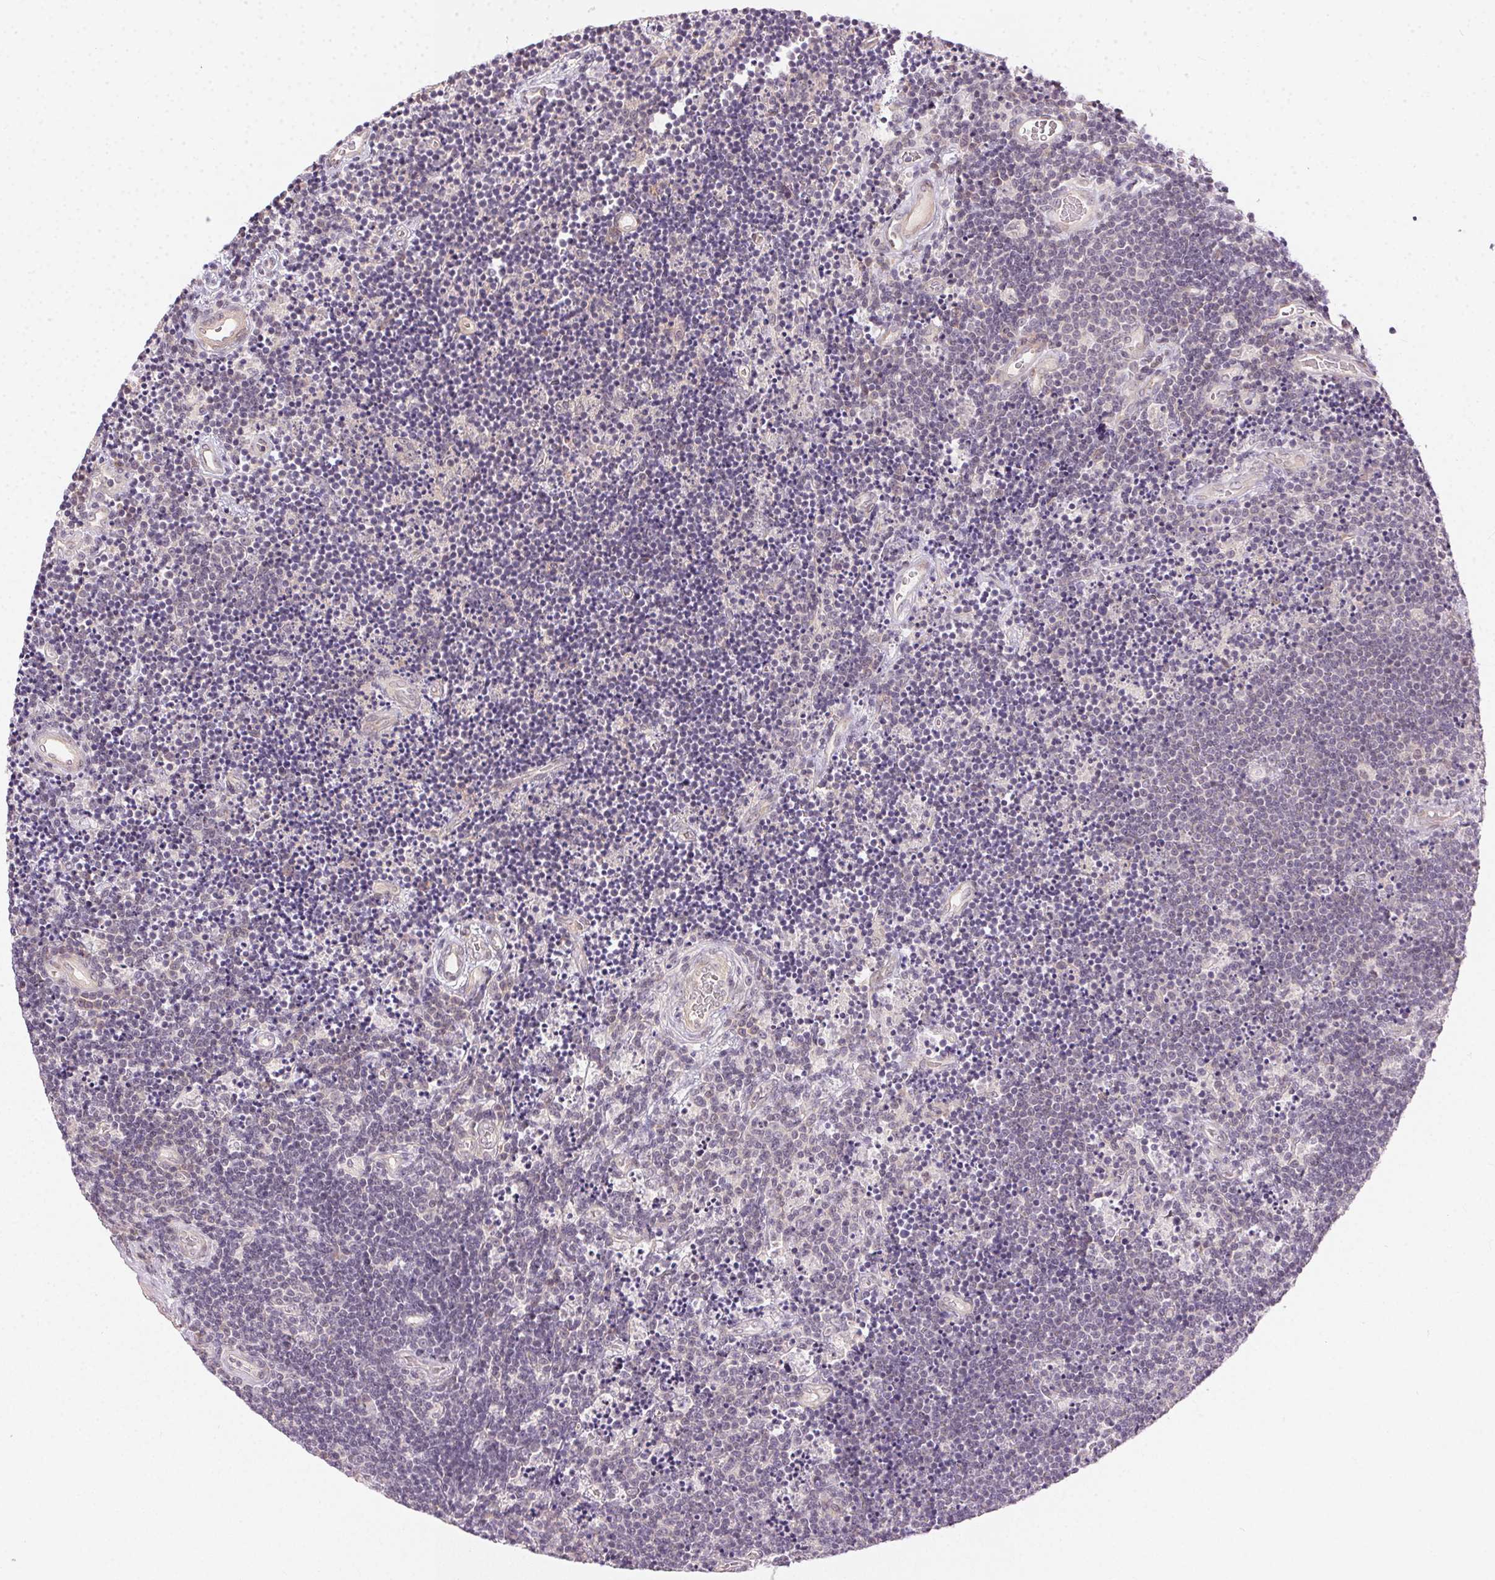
{"staining": {"intensity": "negative", "quantity": "none", "location": "none"}, "tissue": "lymphoma", "cell_type": "Tumor cells", "image_type": "cancer", "snomed": [{"axis": "morphology", "description": "Malignant lymphoma, non-Hodgkin's type, Low grade"}, {"axis": "topography", "description": "Brain"}], "caption": "IHC photomicrograph of malignant lymphoma, non-Hodgkin's type (low-grade) stained for a protein (brown), which shows no positivity in tumor cells. Nuclei are stained in blue.", "gene": "TTC23L", "patient": {"sex": "female", "age": 66}}